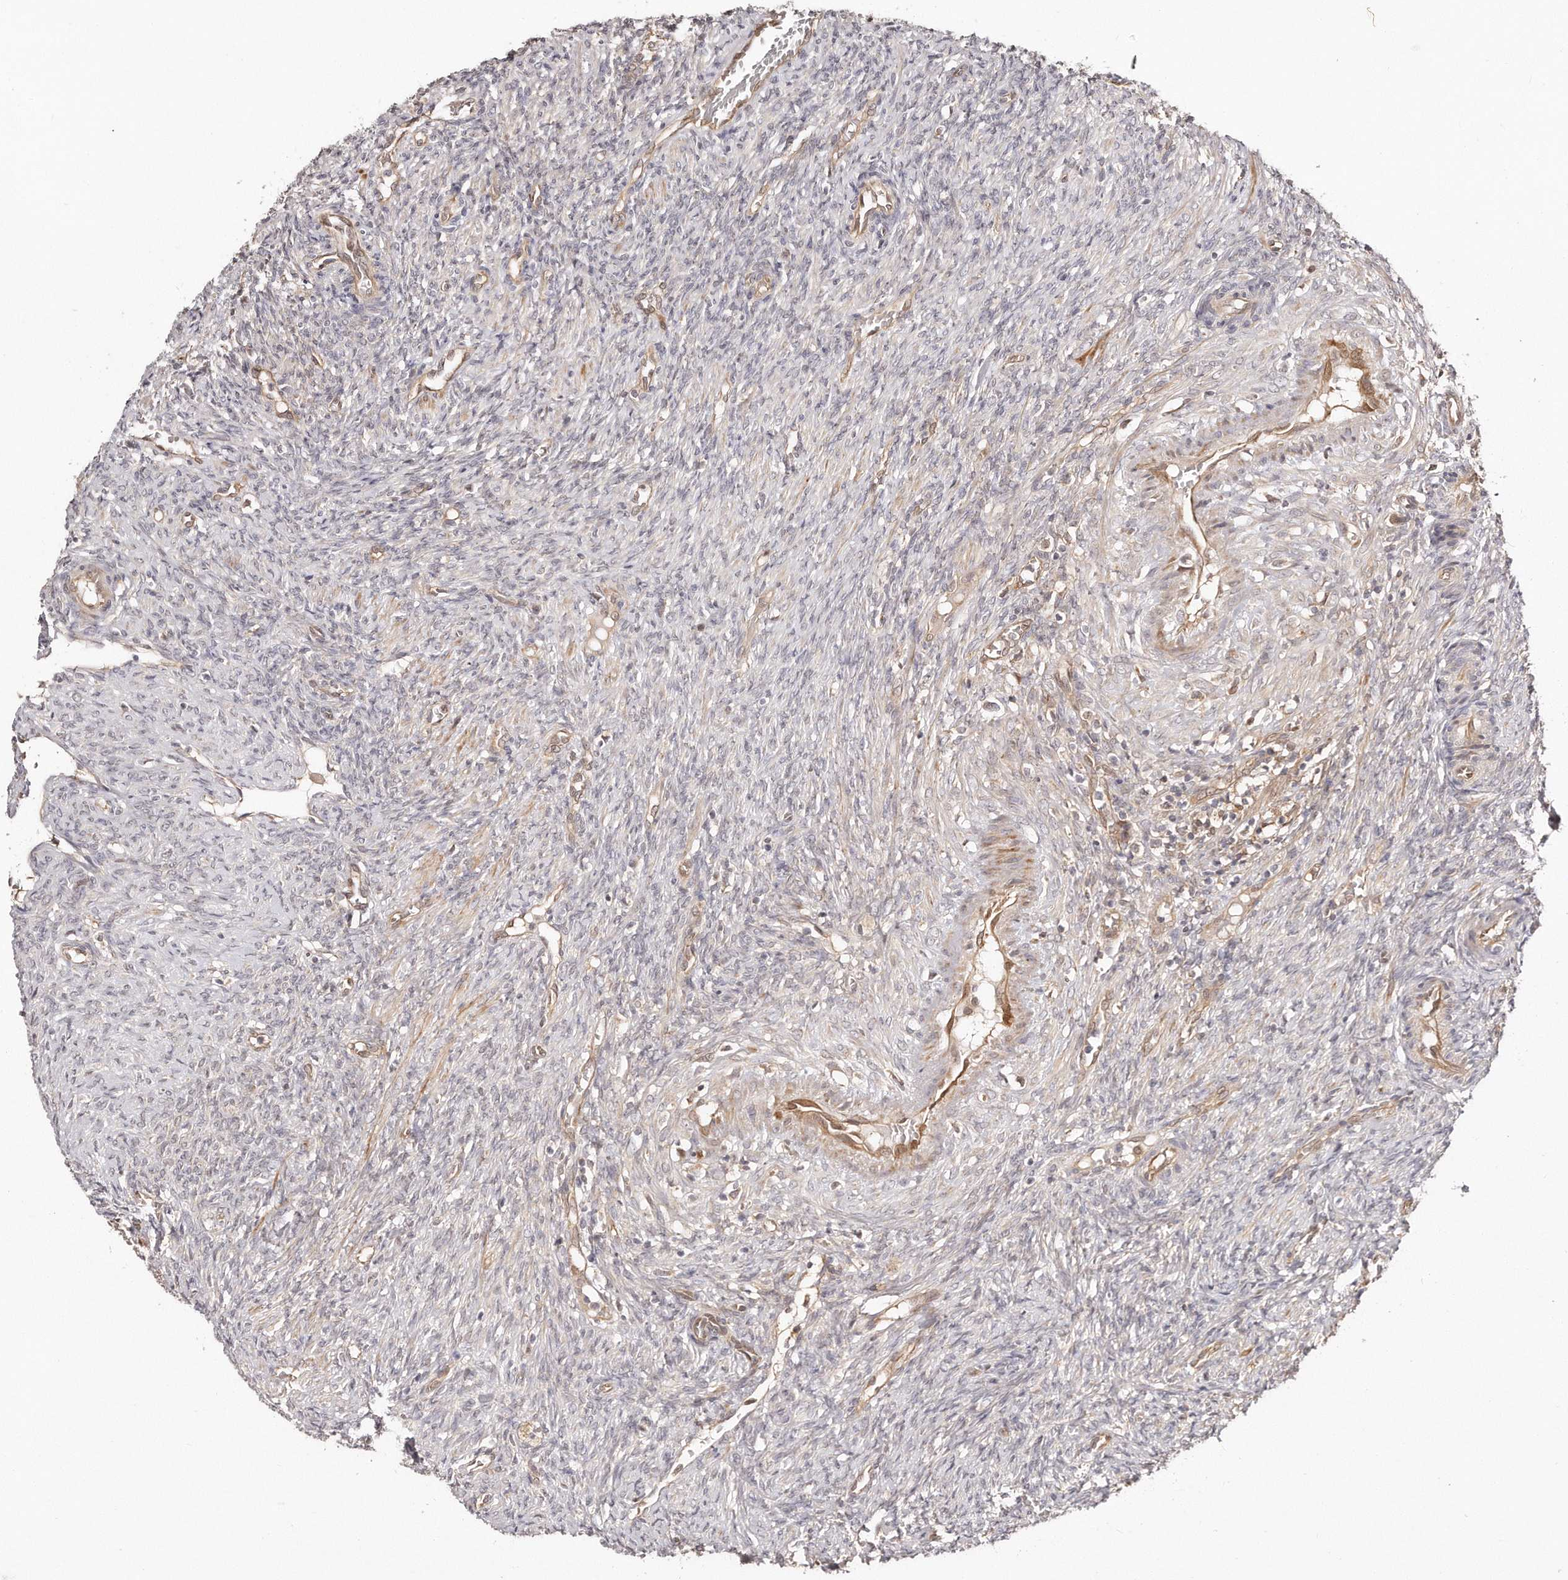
{"staining": {"intensity": "negative", "quantity": "none", "location": "none"}, "tissue": "ovary", "cell_type": "Ovarian stroma cells", "image_type": "normal", "snomed": [{"axis": "morphology", "description": "Normal tissue, NOS"}, {"axis": "topography", "description": "Ovary"}], "caption": "The IHC micrograph has no significant expression in ovarian stroma cells of ovary. The staining is performed using DAB brown chromogen with nuclei counter-stained in using hematoxylin.", "gene": "GBP4", "patient": {"sex": "female", "age": 41}}